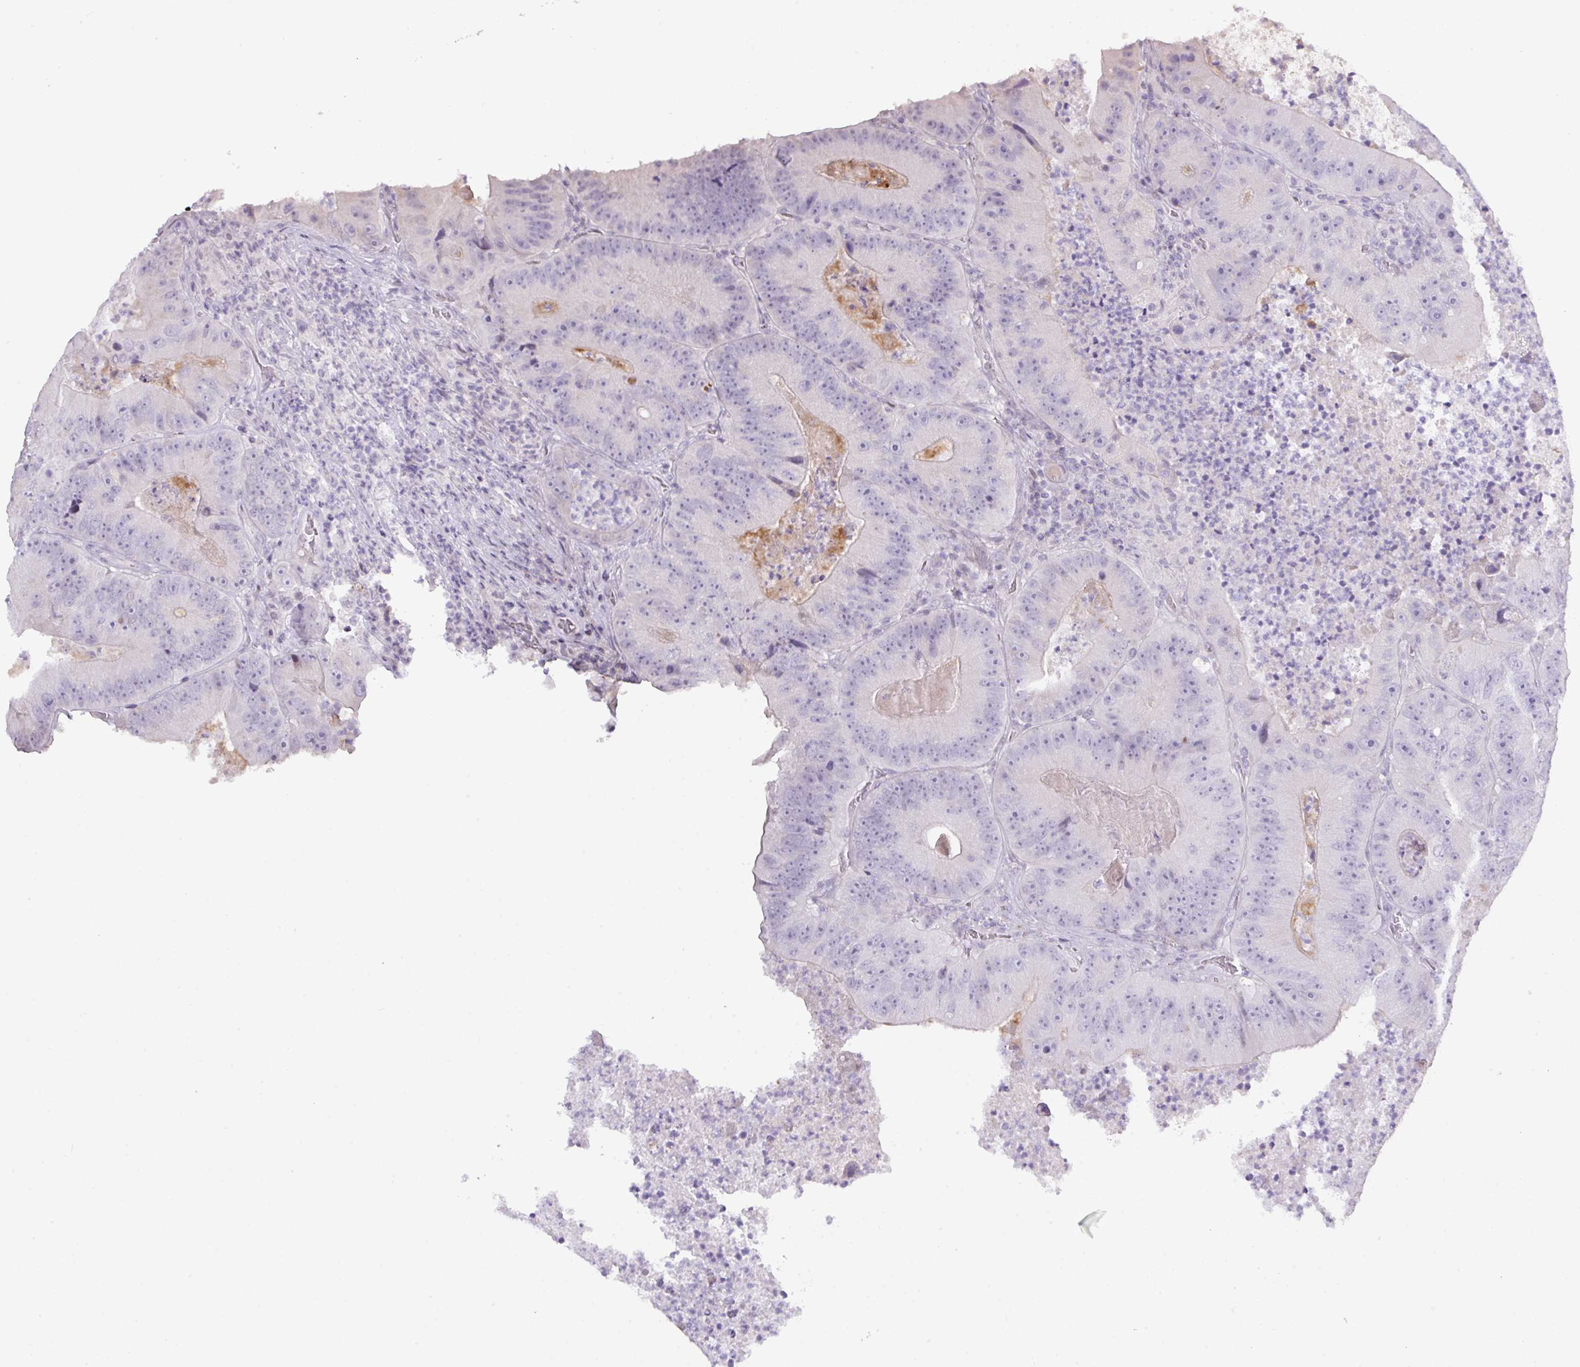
{"staining": {"intensity": "negative", "quantity": "none", "location": "none"}, "tissue": "colorectal cancer", "cell_type": "Tumor cells", "image_type": "cancer", "snomed": [{"axis": "morphology", "description": "Adenocarcinoma, NOS"}, {"axis": "topography", "description": "Colon"}], "caption": "This is an immunohistochemistry (IHC) micrograph of human colorectal cancer. There is no staining in tumor cells.", "gene": "ANKRD13B", "patient": {"sex": "female", "age": 86}}